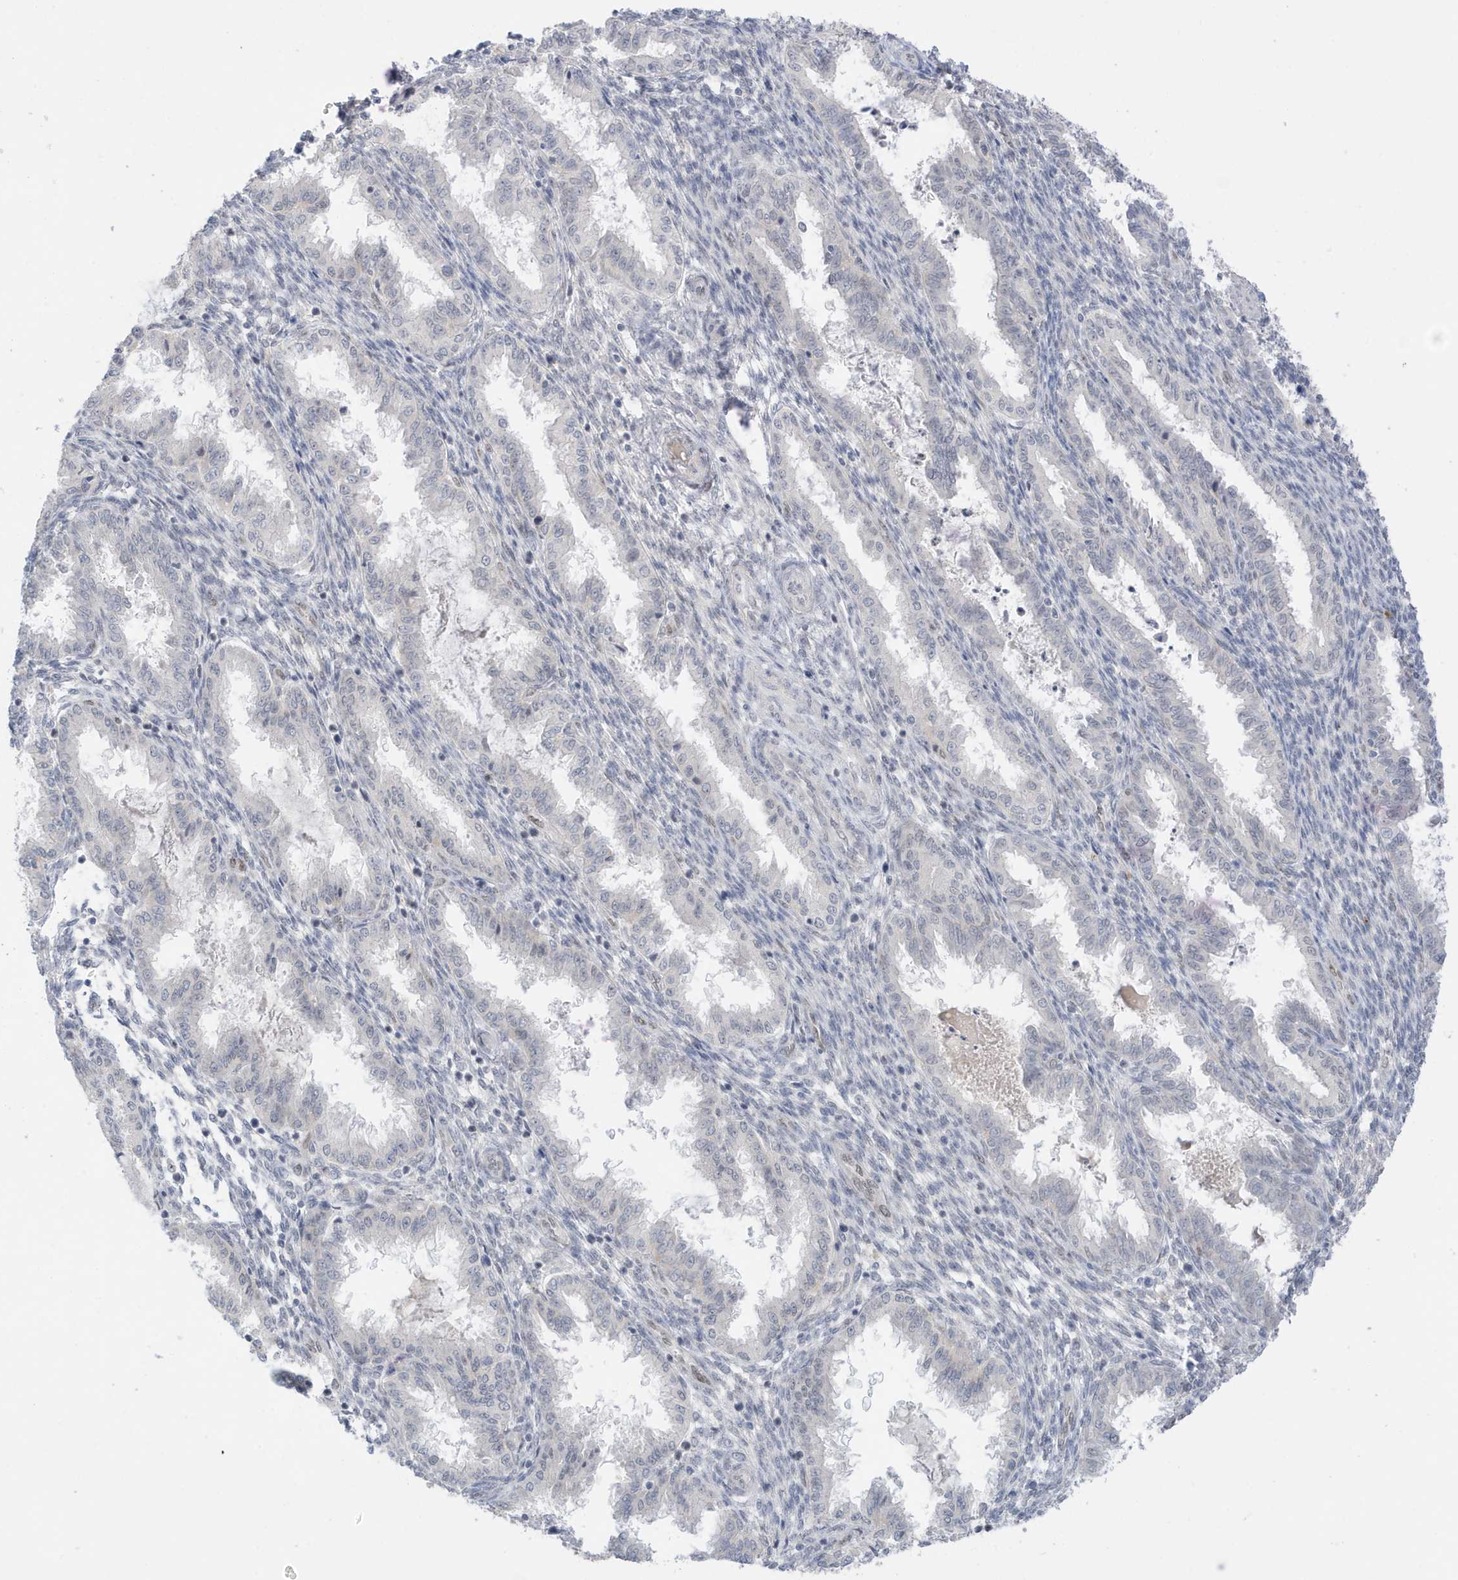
{"staining": {"intensity": "negative", "quantity": "none", "location": "none"}, "tissue": "endometrium", "cell_type": "Cells in endometrial stroma", "image_type": "normal", "snomed": [{"axis": "morphology", "description": "Normal tissue, NOS"}, {"axis": "topography", "description": "Endometrium"}], "caption": "There is no significant positivity in cells in endometrial stroma of endometrium.", "gene": "MSL3", "patient": {"sex": "female", "age": 33}}